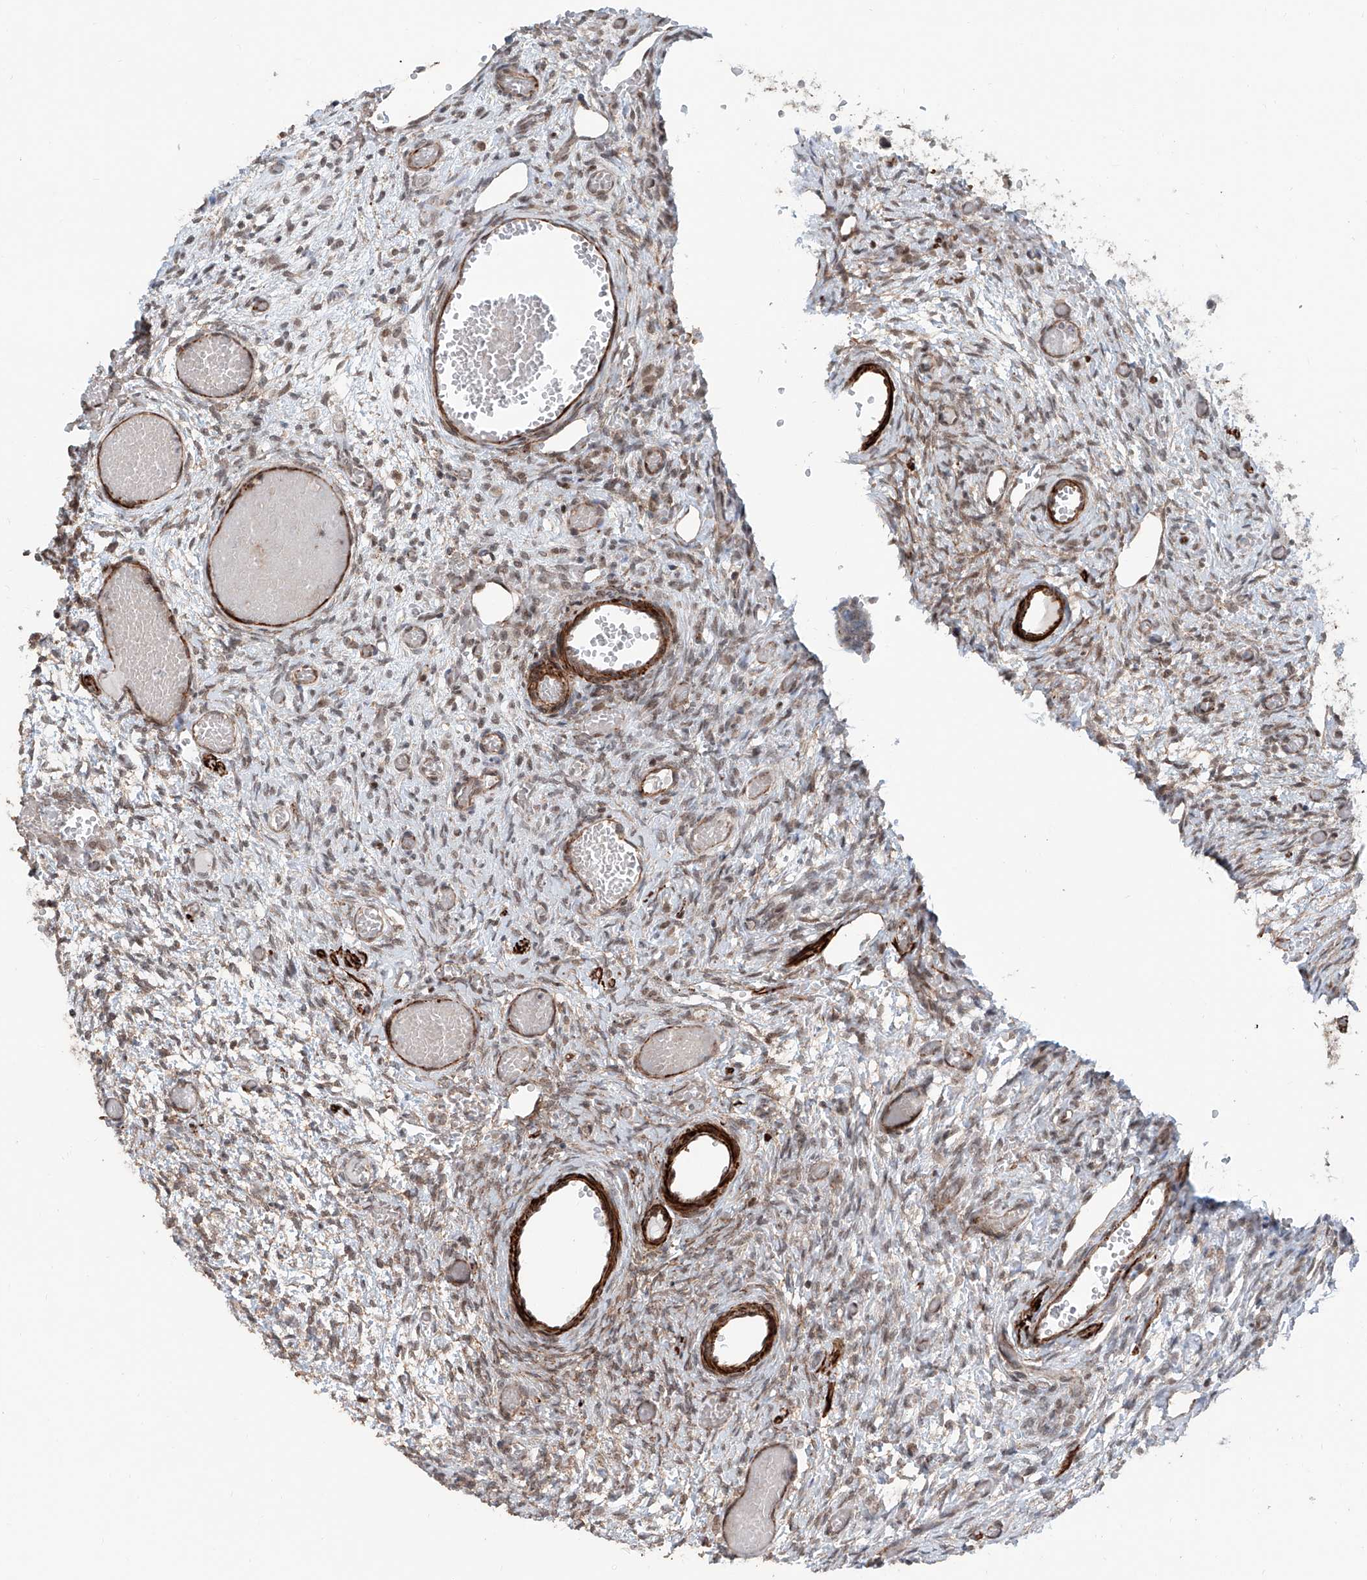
{"staining": {"intensity": "weak", "quantity": "<25%", "location": "cytoplasmic/membranous"}, "tissue": "ovary", "cell_type": "Ovarian stroma cells", "image_type": "normal", "snomed": [{"axis": "morphology", "description": "Adenocarcinoma, NOS"}, {"axis": "topography", "description": "Endometrium"}], "caption": "Immunohistochemistry (IHC) image of unremarkable ovary: ovary stained with DAB reveals no significant protein positivity in ovarian stroma cells.", "gene": "SDE2", "patient": {"sex": "female", "age": 32}}